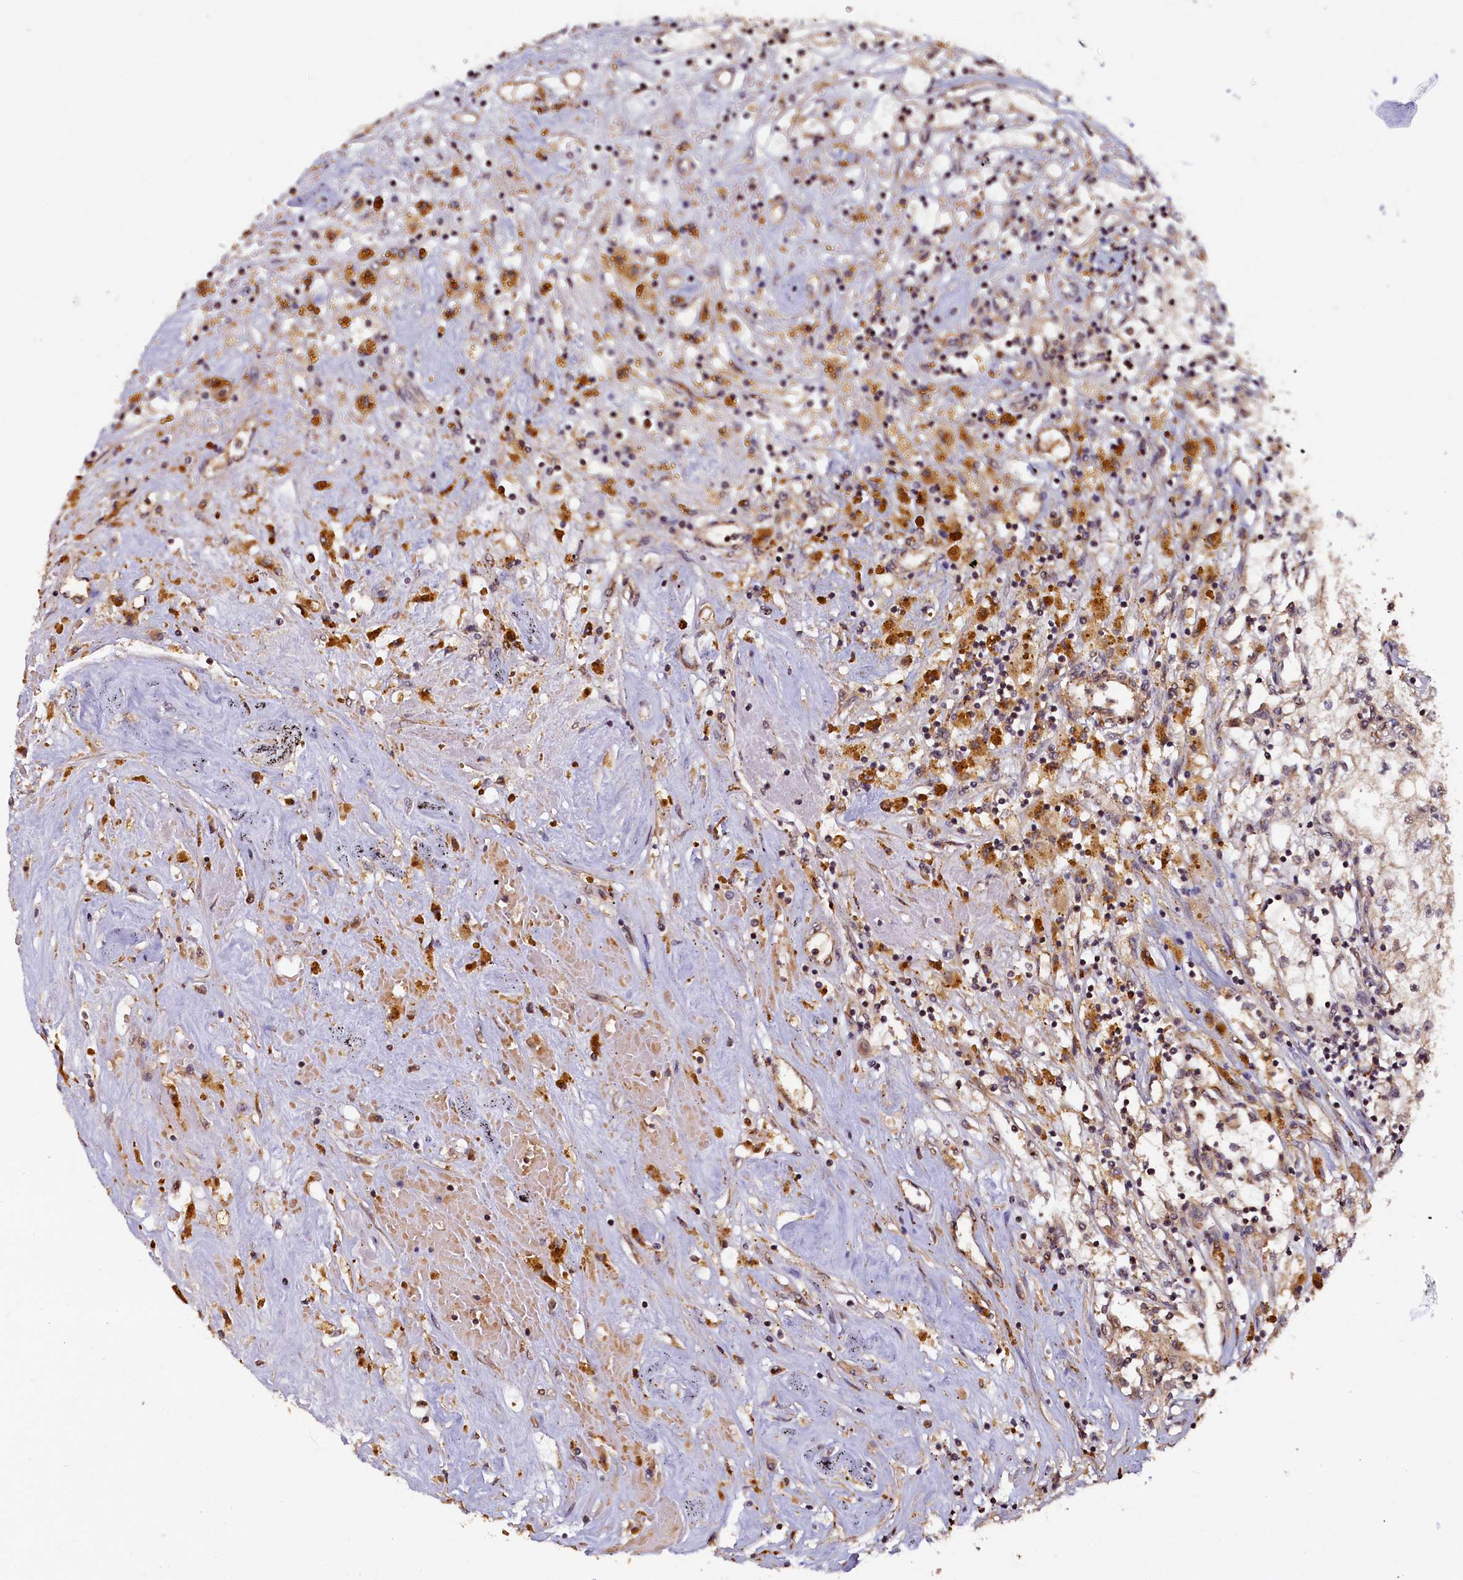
{"staining": {"intensity": "weak", "quantity": "25%-75%", "location": "cytoplasmic/membranous"}, "tissue": "renal cancer", "cell_type": "Tumor cells", "image_type": "cancer", "snomed": [{"axis": "morphology", "description": "Adenocarcinoma, NOS"}, {"axis": "topography", "description": "Kidney"}], "caption": "A micrograph showing weak cytoplasmic/membranous staining in about 25%-75% of tumor cells in renal cancer (adenocarcinoma), as visualized by brown immunohistochemical staining.", "gene": "TMEM181", "patient": {"sex": "male", "age": 56}}